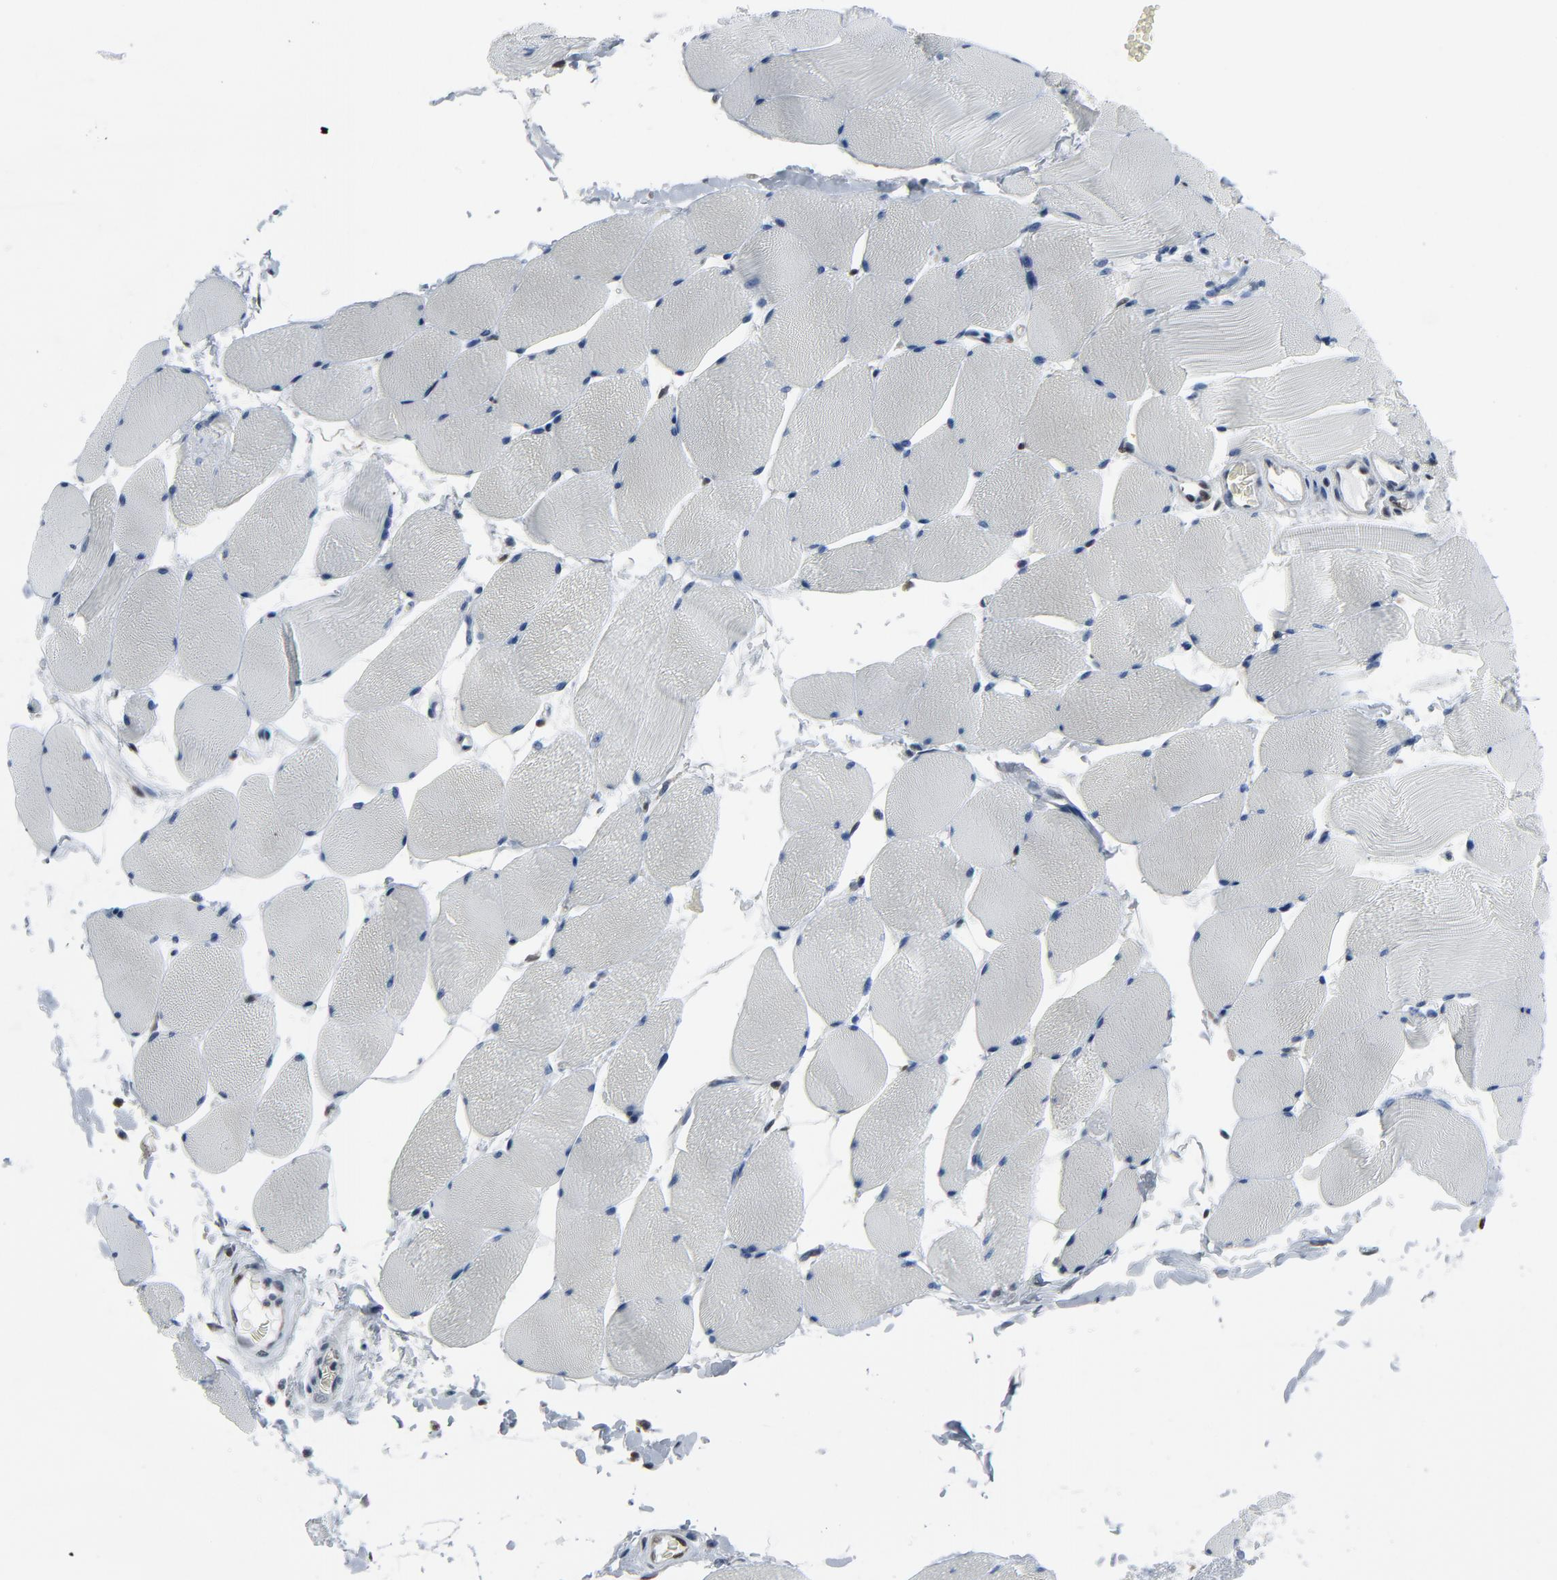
{"staining": {"intensity": "negative", "quantity": "none", "location": "none"}, "tissue": "skeletal muscle", "cell_type": "Myocytes", "image_type": "normal", "snomed": [{"axis": "morphology", "description": "Normal tissue, NOS"}, {"axis": "topography", "description": "Skeletal muscle"}], "caption": "Immunohistochemistry (IHC) histopathology image of benign skeletal muscle: human skeletal muscle stained with DAB displays no significant protein expression in myocytes. (DAB (3,3'-diaminobenzidine) immunohistochemistry (IHC) visualized using brightfield microscopy, high magnification).", "gene": "STAT5A", "patient": {"sex": "male", "age": 62}}